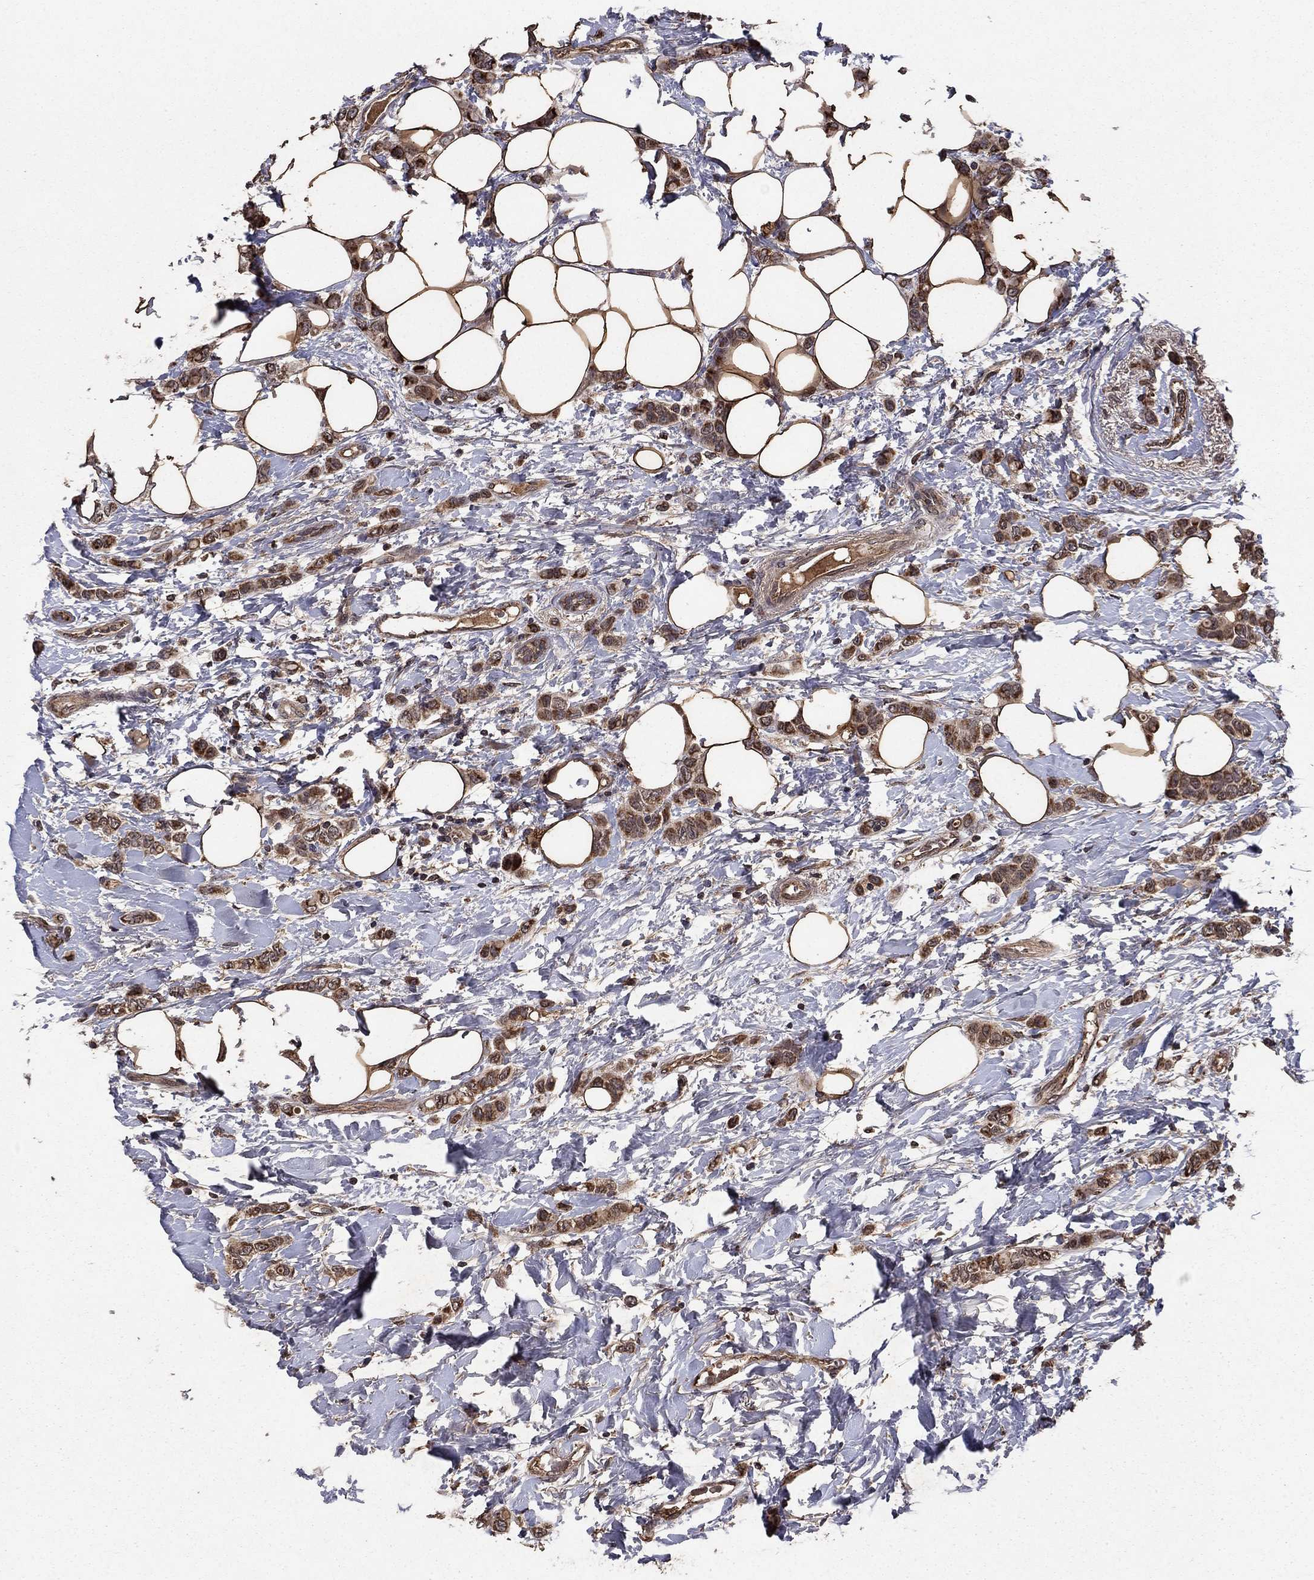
{"staining": {"intensity": "strong", "quantity": ">75%", "location": "cytoplasmic/membranous"}, "tissue": "breast cancer", "cell_type": "Tumor cells", "image_type": "cancer", "snomed": [{"axis": "morphology", "description": "Lobular carcinoma"}, {"axis": "topography", "description": "Breast"}], "caption": "A high-resolution image shows IHC staining of breast cancer (lobular carcinoma), which demonstrates strong cytoplasmic/membranous staining in approximately >75% of tumor cells. Using DAB (brown) and hematoxylin (blue) stains, captured at high magnification using brightfield microscopy.", "gene": "DHRS1", "patient": {"sex": "female", "age": 66}}